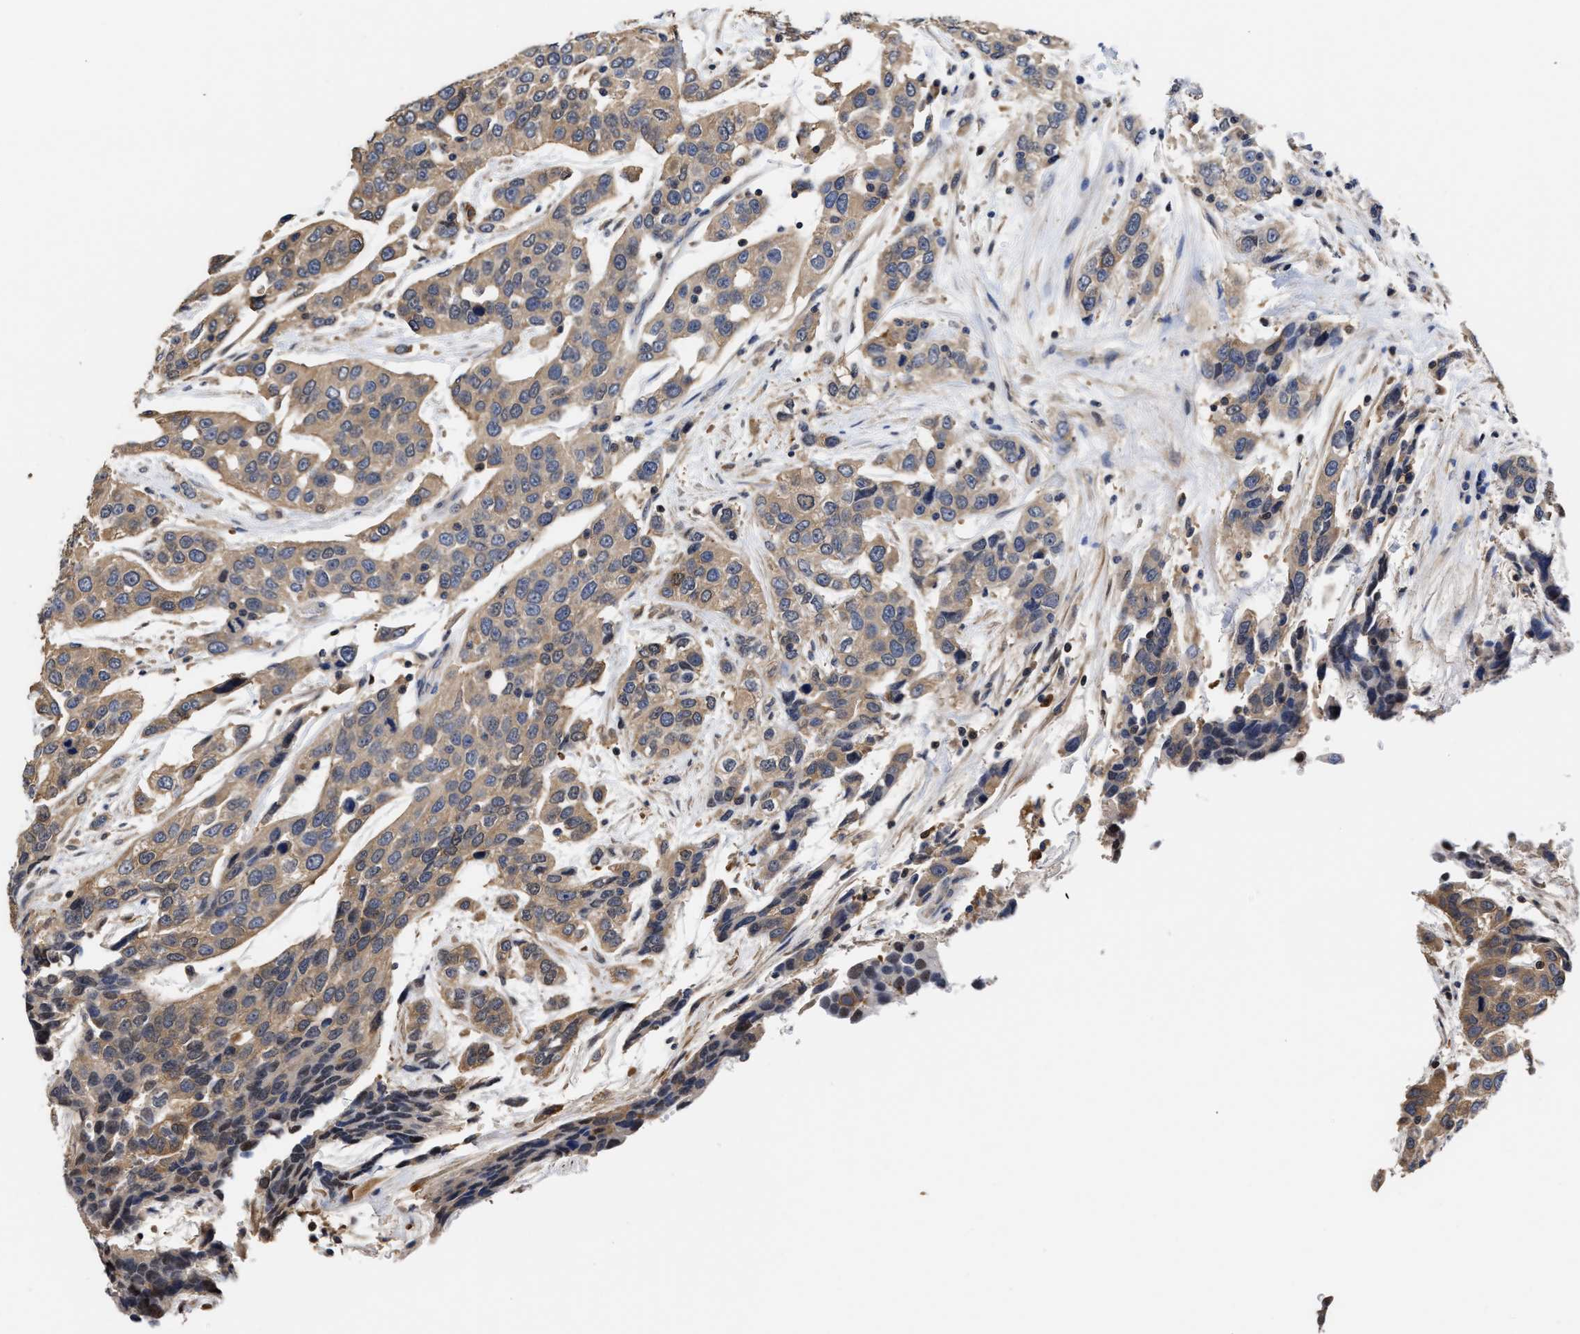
{"staining": {"intensity": "moderate", "quantity": ">75%", "location": "cytoplasmic/membranous"}, "tissue": "urothelial cancer", "cell_type": "Tumor cells", "image_type": "cancer", "snomed": [{"axis": "morphology", "description": "Urothelial carcinoma, High grade"}, {"axis": "topography", "description": "Urinary bladder"}], "caption": "Human urothelial cancer stained with a protein marker exhibits moderate staining in tumor cells.", "gene": "KLHDC1", "patient": {"sex": "female", "age": 80}}